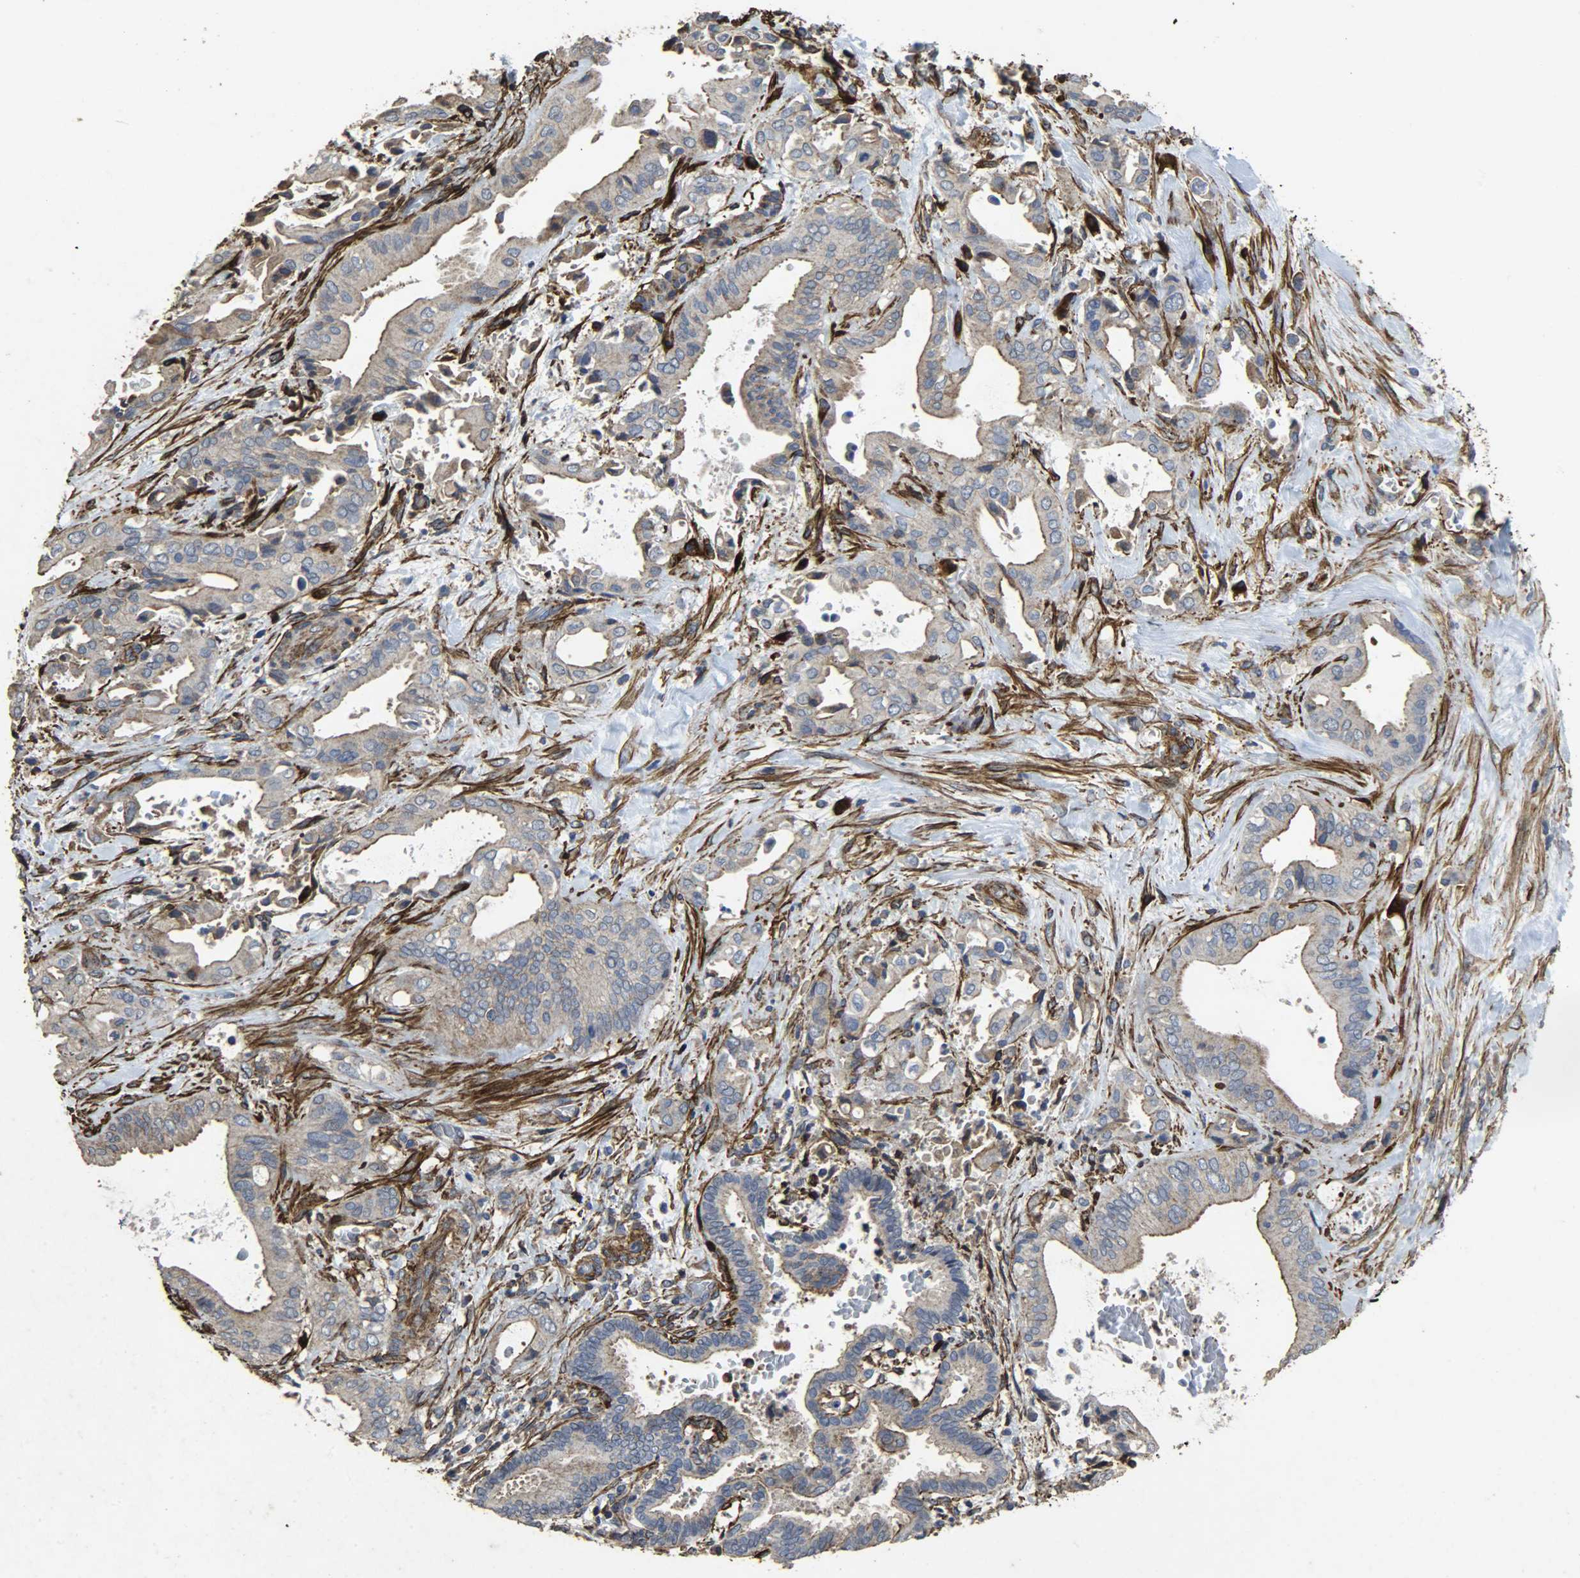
{"staining": {"intensity": "weak", "quantity": "25%-75%", "location": "cytoplasmic/membranous"}, "tissue": "liver cancer", "cell_type": "Tumor cells", "image_type": "cancer", "snomed": [{"axis": "morphology", "description": "Cholangiocarcinoma"}, {"axis": "topography", "description": "Liver"}], "caption": "DAB (3,3'-diaminobenzidine) immunohistochemical staining of liver cholangiocarcinoma exhibits weak cytoplasmic/membranous protein positivity in approximately 25%-75% of tumor cells.", "gene": "TPM4", "patient": {"sex": "male", "age": 58}}